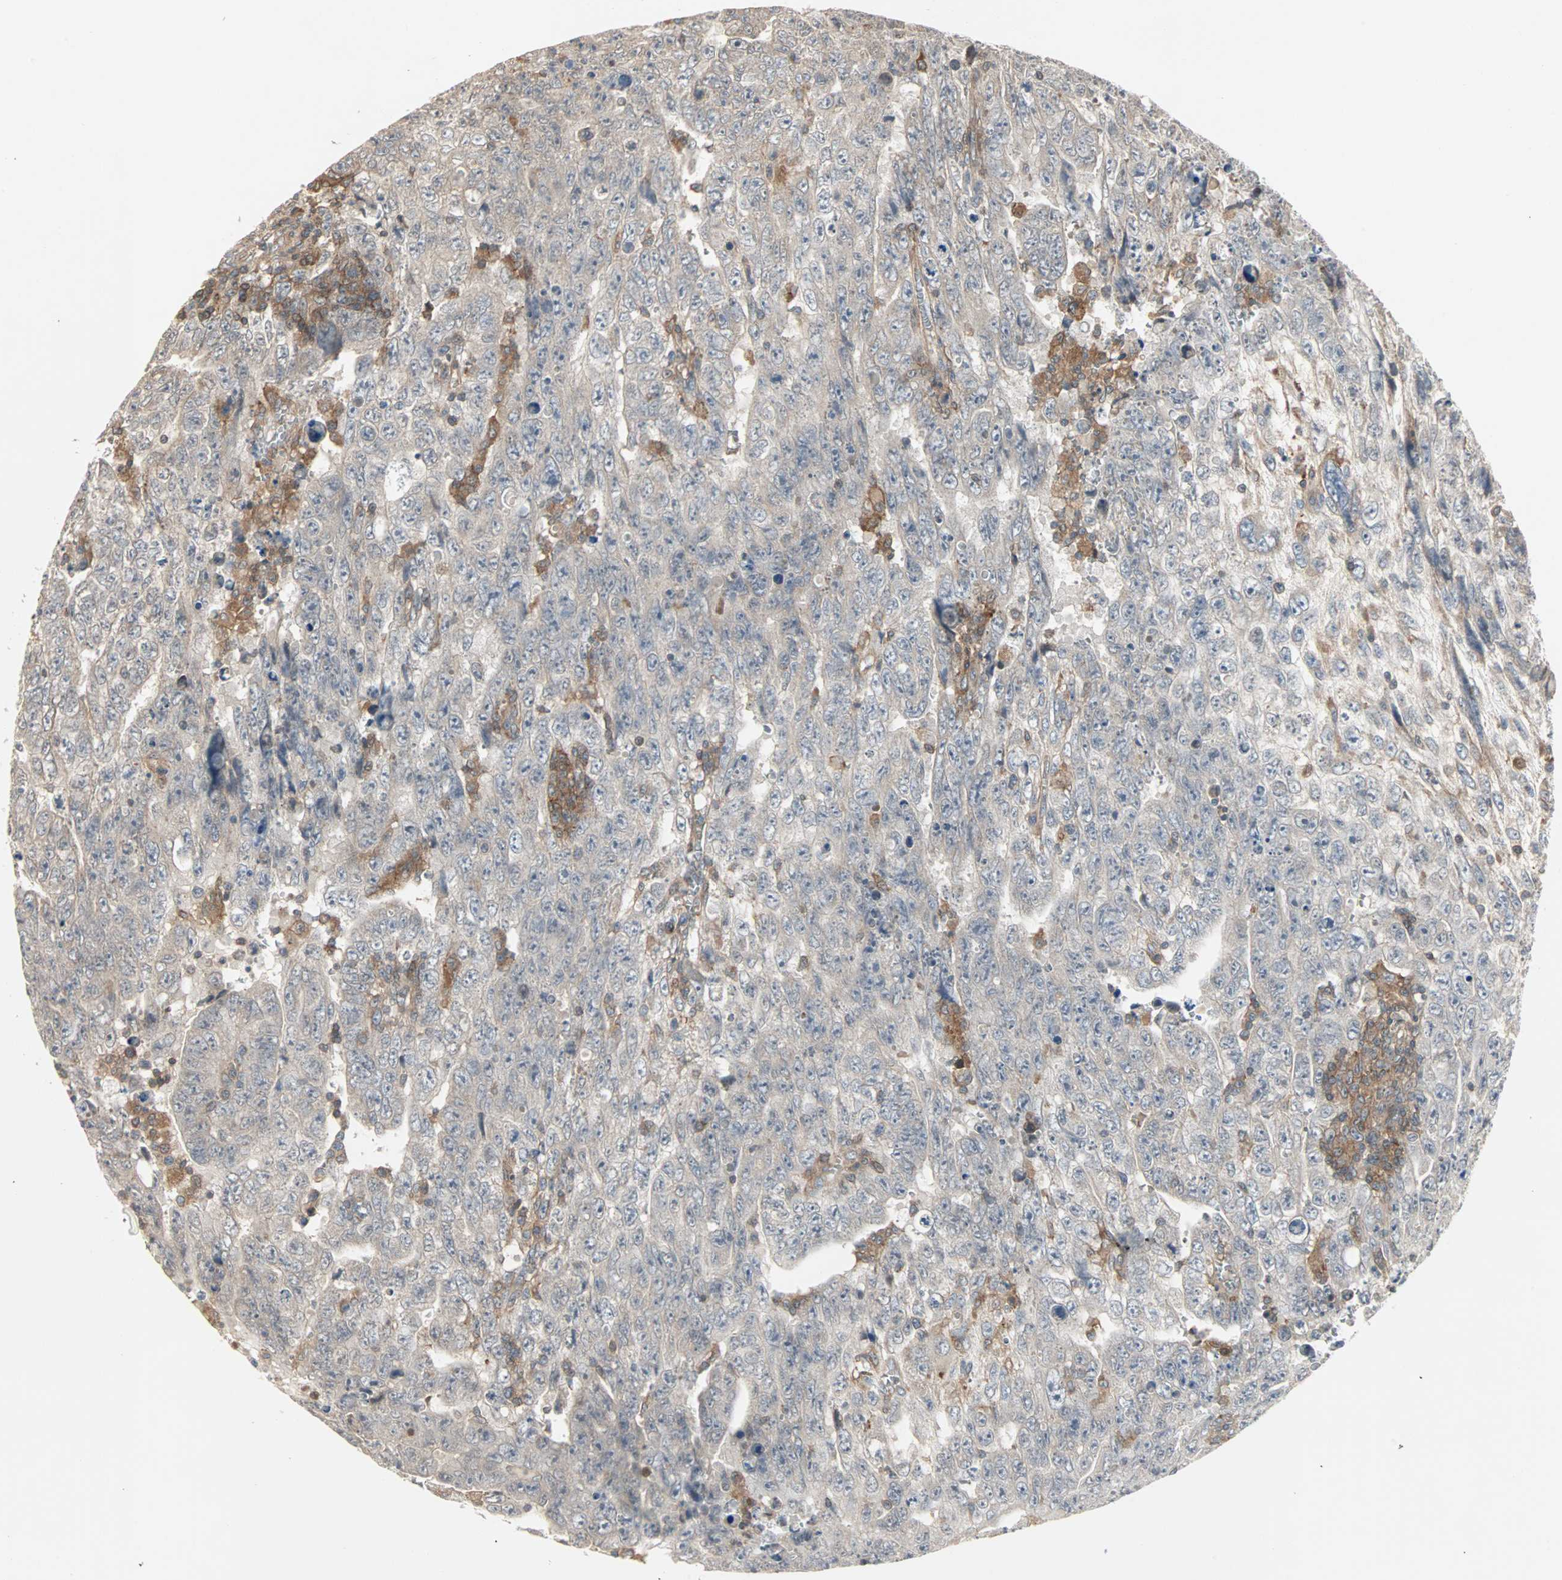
{"staining": {"intensity": "weak", "quantity": "25%-75%", "location": "cytoplasmic/membranous"}, "tissue": "testis cancer", "cell_type": "Tumor cells", "image_type": "cancer", "snomed": [{"axis": "morphology", "description": "Carcinoma, Embryonal, NOS"}, {"axis": "topography", "description": "Testis"}], "caption": "The photomicrograph demonstrates a brown stain indicating the presence of a protein in the cytoplasmic/membranous of tumor cells in testis embryonal carcinoma.", "gene": "GNAI2", "patient": {"sex": "male", "age": 28}}